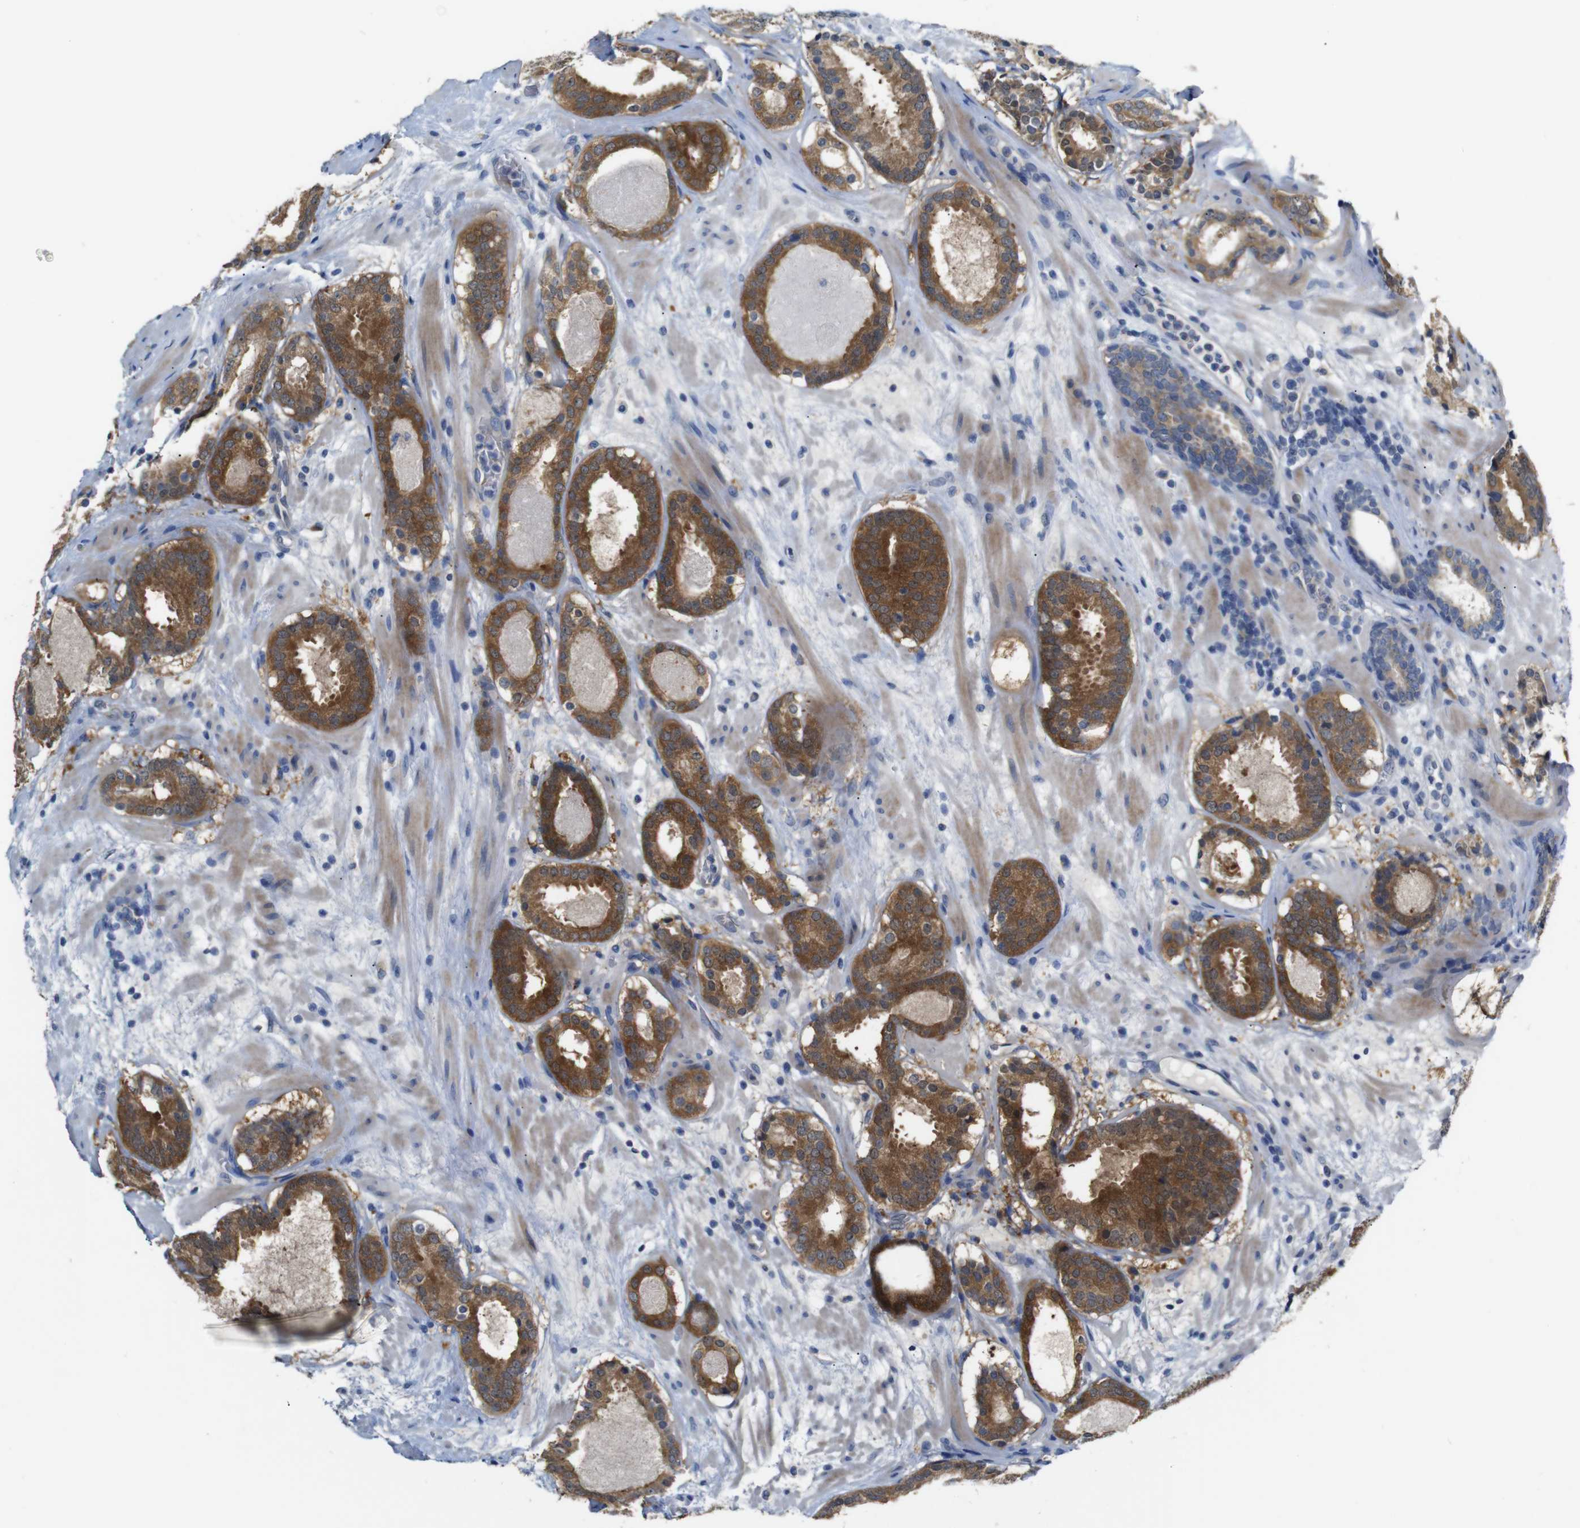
{"staining": {"intensity": "moderate", "quantity": ">75%", "location": "cytoplasmic/membranous"}, "tissue": "prostate cancer", "cell_type": "Tumor cells", "image_type": "cancer", "snomed": [{"axis": "morphology", "description": "Adenocarcinoma, Low grade"}, {"axis": "topography", "description": "Prostate"}], "caption": "Prostate adenocarcinoma (low-grade) stained with a protein marker demonstrates moderate staining in tumor cells.", "gene": "TBC1D32", "patient": {"sex": "male", "age": 69}}